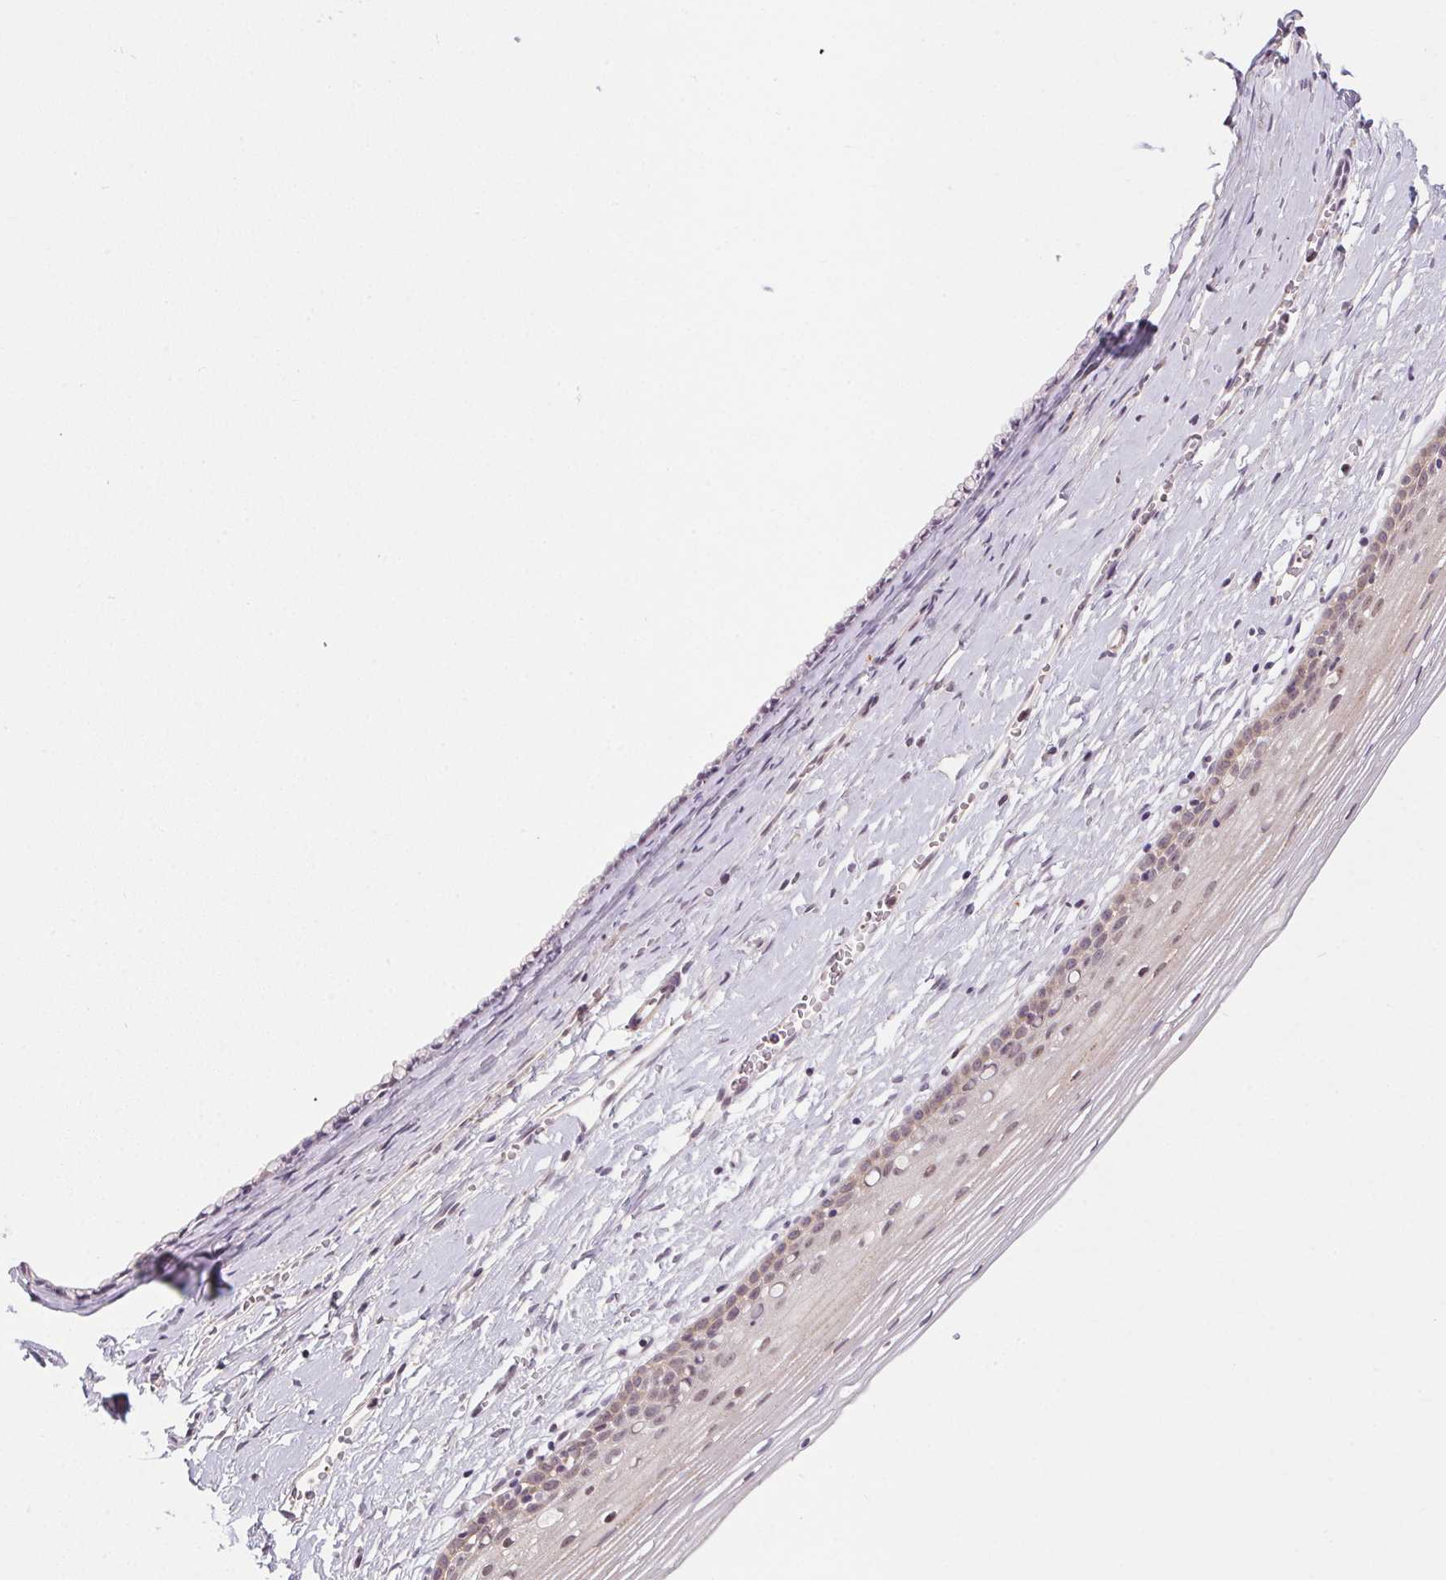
{"staining": {"intensity": "negative", "quantity": "none", "location": "none"}, "tissue": "cervix", "cell_type": "Glandular cells", "image_type": "normal", "snomed": [{"axis": "morphology", "description": "Normal tissue, NOS"}, {"axis": "topography", "description": "Cervix"}], "caption": "Cervix stained for a protein using immunohistochemistry (IHC) reveals no positivity glandular cells.", "gene": "CFAP92", "patient": {"sex": "female", "age": 40}}